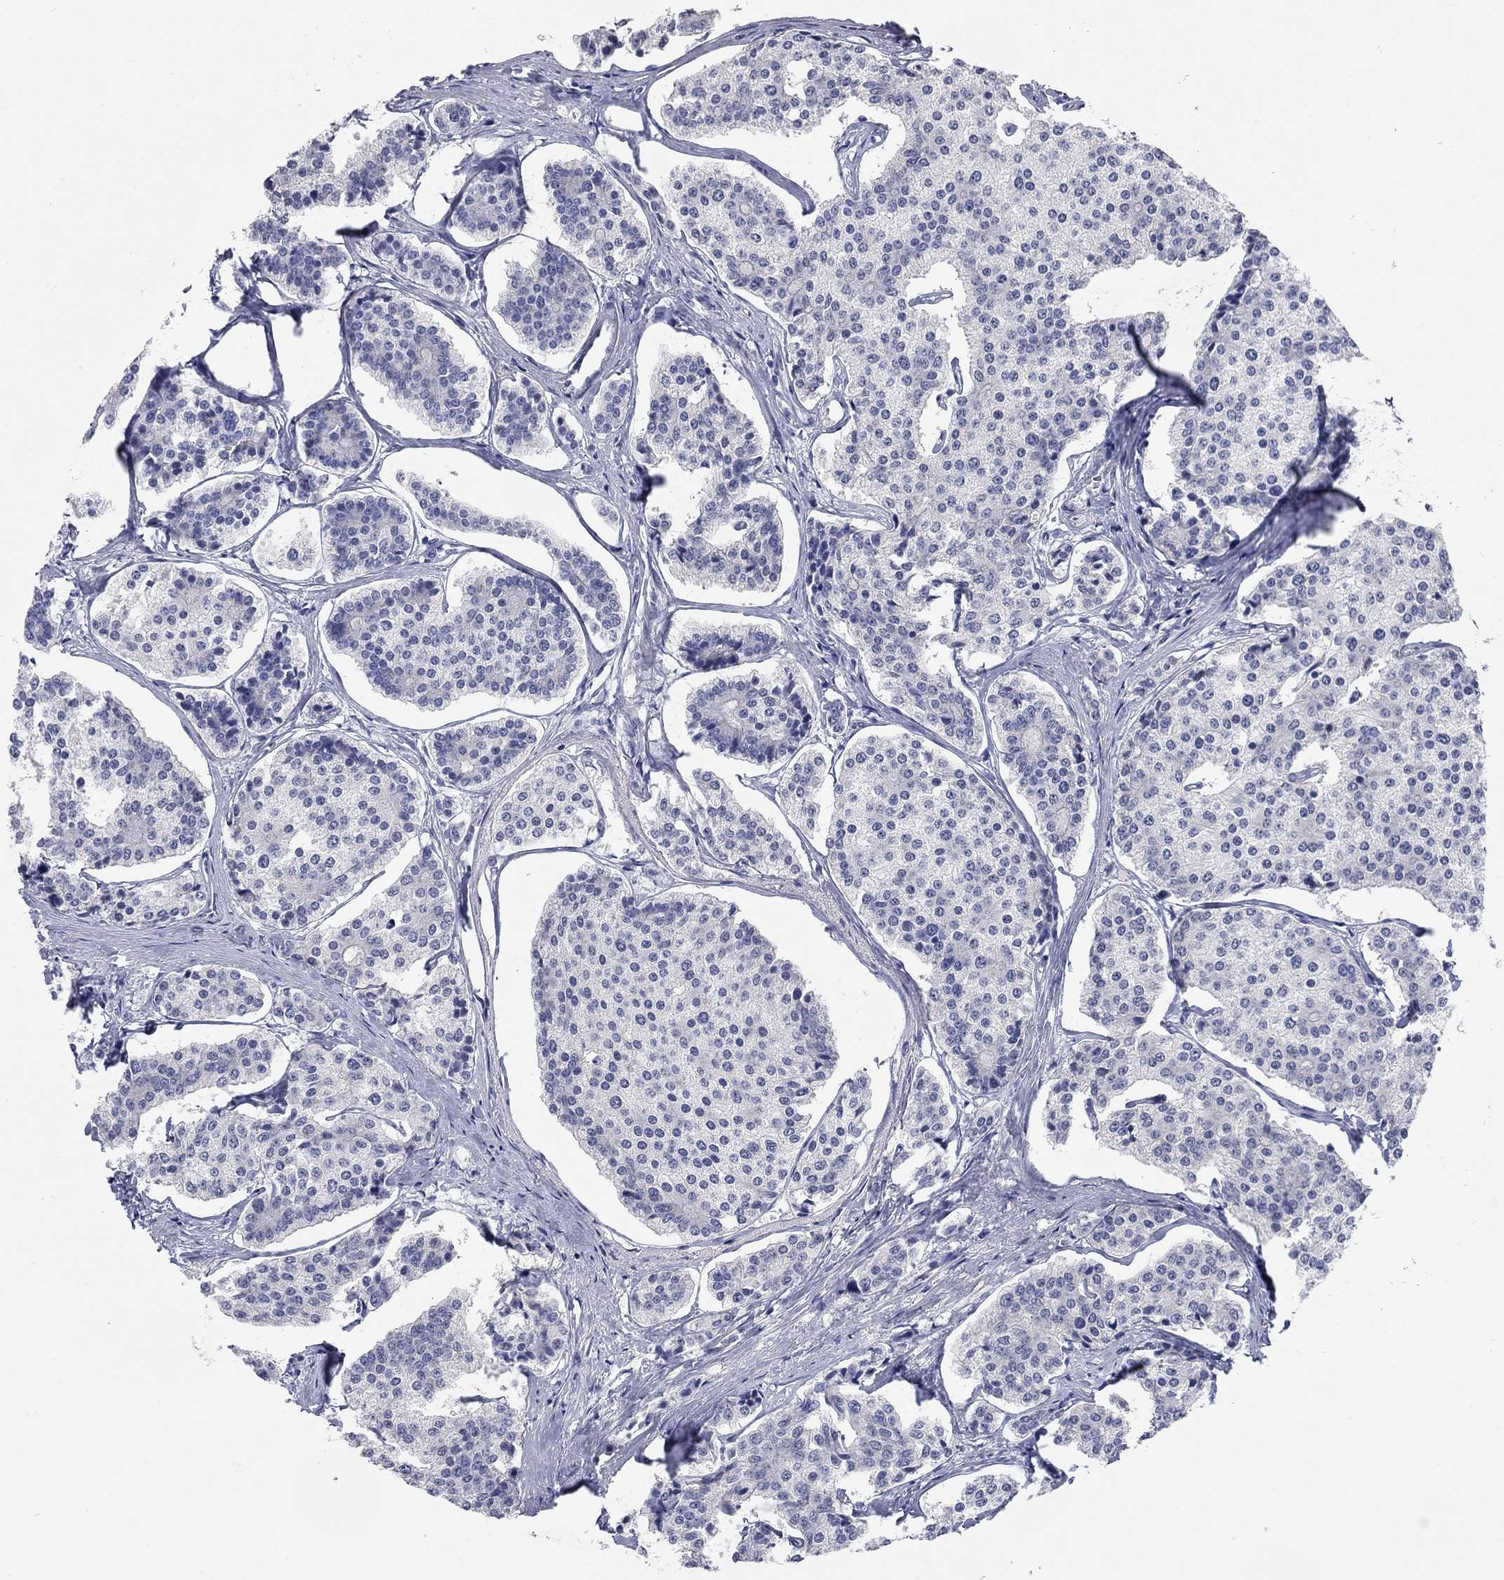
{"staining": {"intensity": "negative", "quantity": "none", "location": "none"}, "tissue": "carcinoid", "cell_type": "Tumor cells", "image_type": "cancer", "snomed": [{"axis": "morphology", "description": "Carcinoid, malignant, NOS"}, {"axis": "topography", "description": "Small intestine"}], "caption": "This is an immunohistochemistry photomicrograph of carcinoid (malignant). There is no expression in tumor cells.", "gene": "WASF3", "patient": {"sex": "female", "age": 65}}